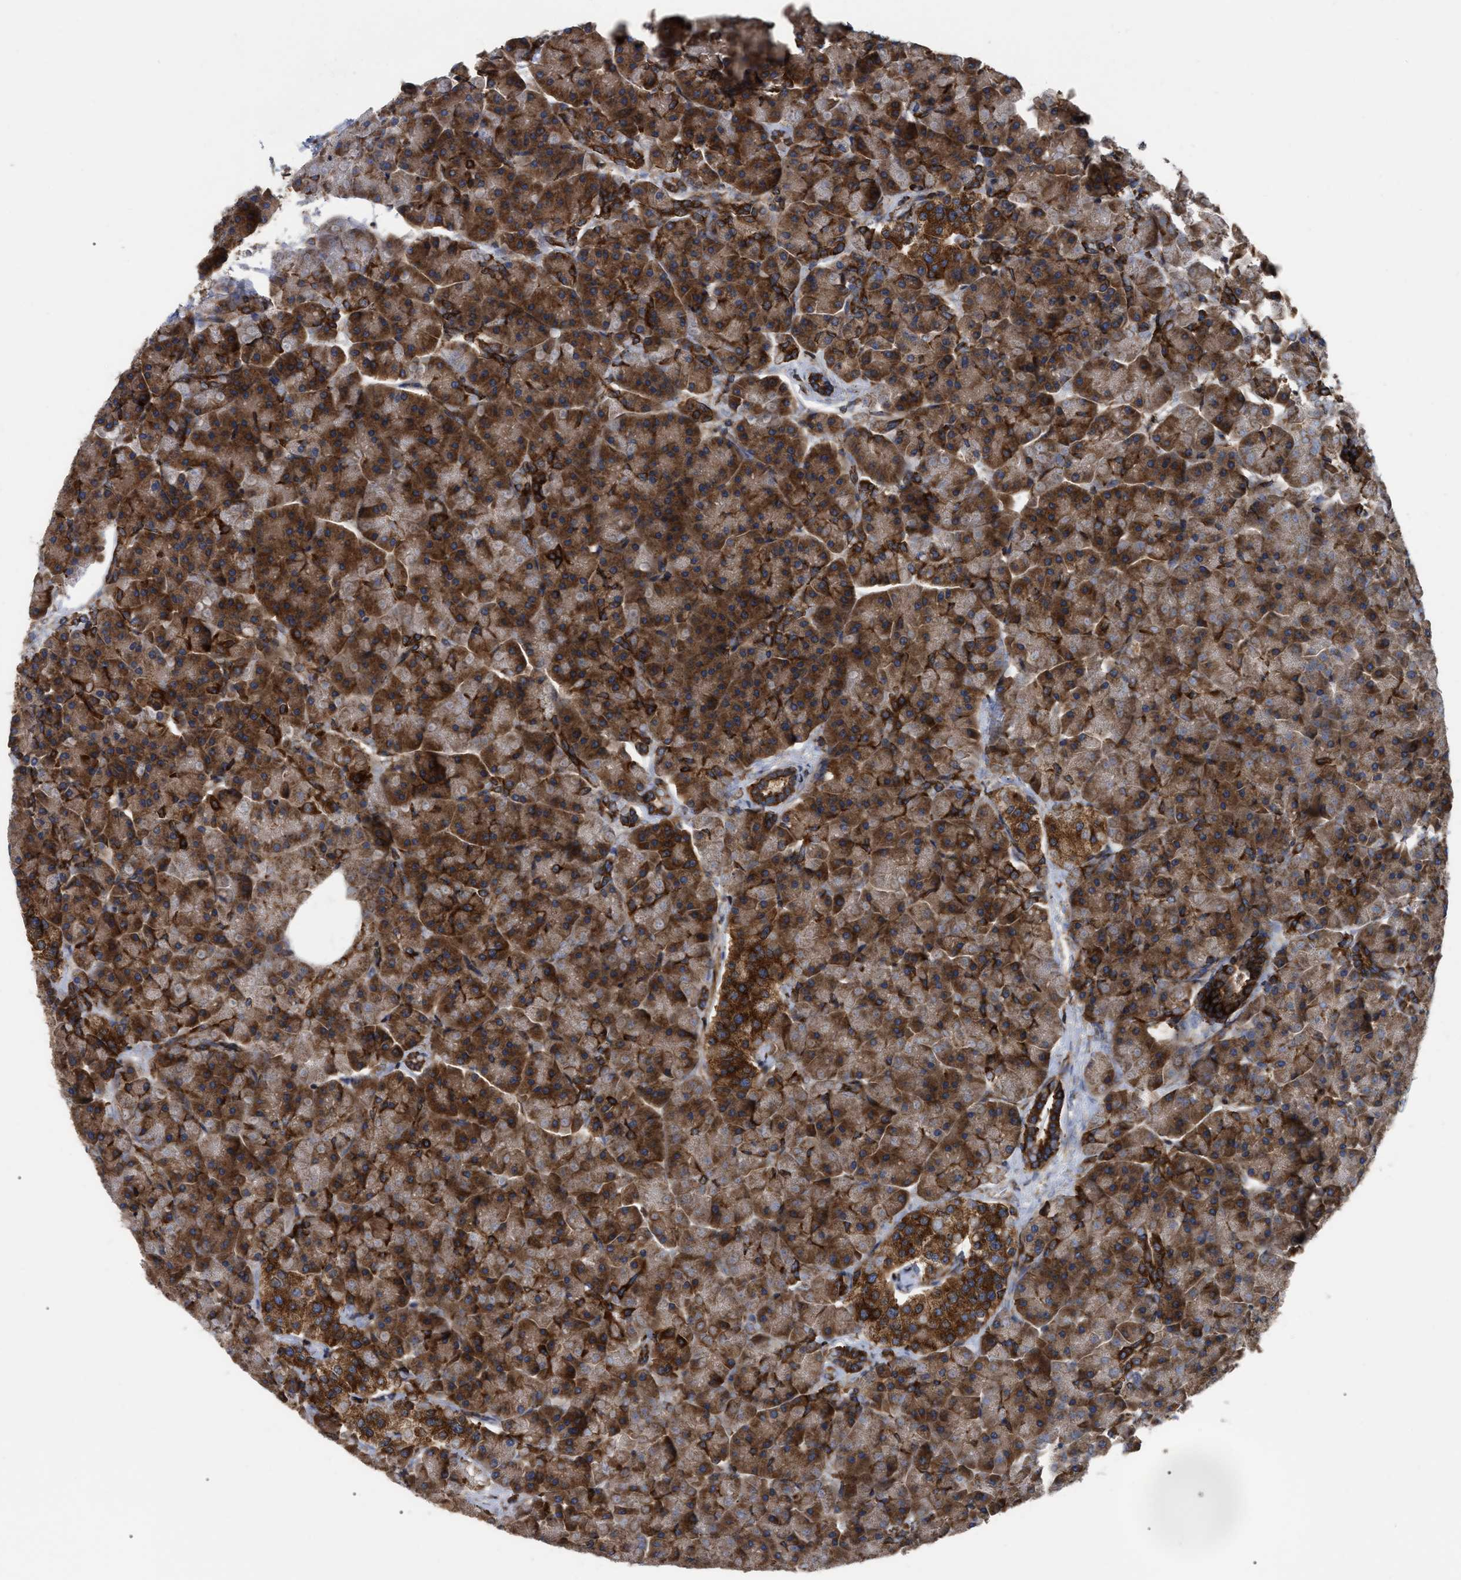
{"staining": {"intensity": "strong", "quantity": ">75%", "location": "cytoplasmic/membranous"}, "tissue": "pancreas", "cell_type": "Exocrine glandular cells", "image_type": "normal", "snomed": [{"axis": "morphology", "description": "Normal tissue, NOS"}, {"axis": "topography", "description": "Pancreas"}], "caption": "This is a histology image of immunohistochemistry staining of benign pancreas, which shows strong staining in the cytoplasmic/membranous of exocrine glandular cells.", "gene": "FAM120A", "patient": {"sex": "female", "age": 70}}